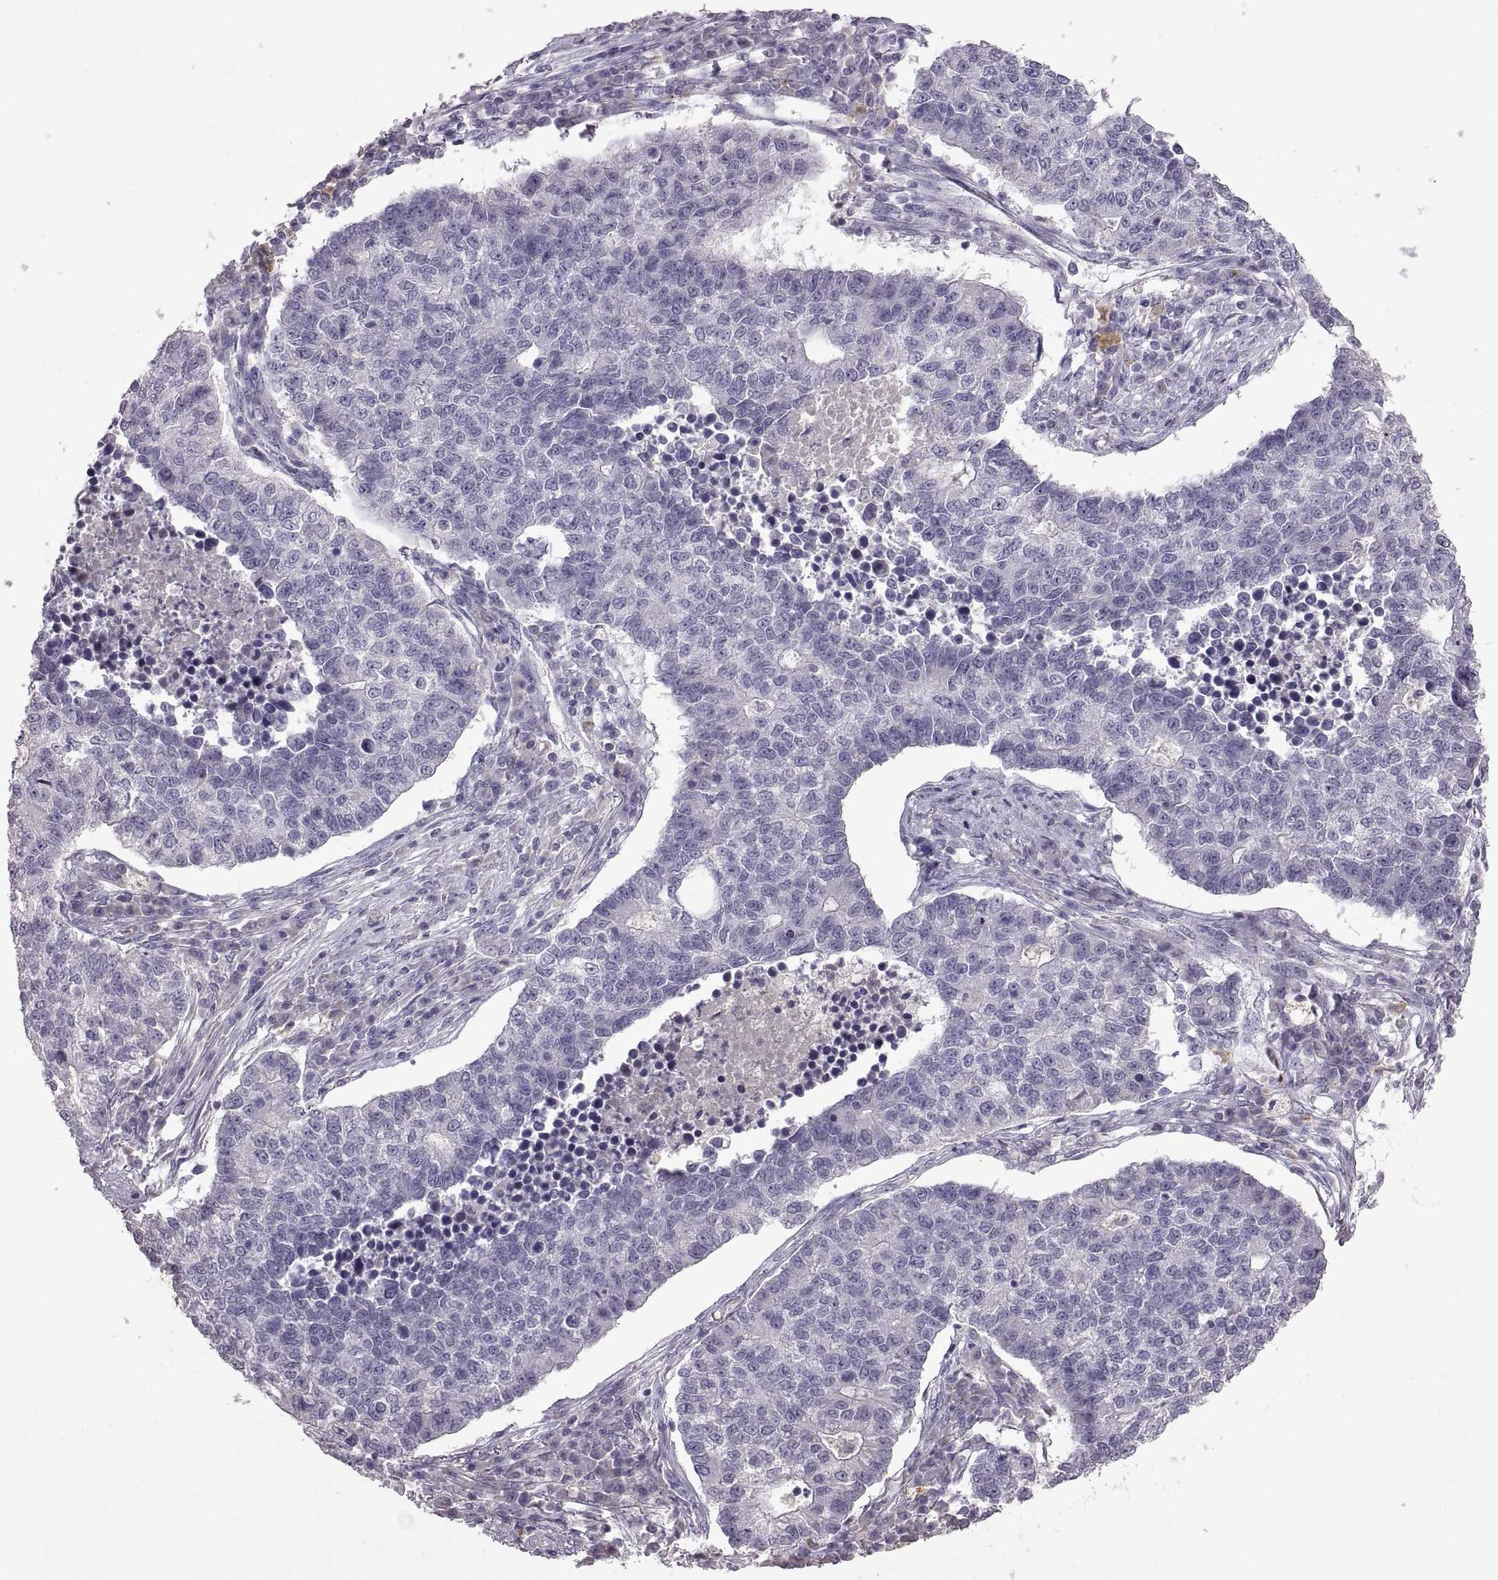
{"staining": {"intensity": "negative", "quantity": "none", "location": "none"}, "tissue": "lung cancer", "cell_type": "Tumor cells", "image_type": "cancer", "snomed": [{"axis": "morphology", "description": "Adenocarcinoma, NOS"}, {"axis": "topography", "description": "Lung"}], "caption": "Lung cancer (adenocarcinoma) stained for a protein using IHC reveals no expression tumor cells.", "gene": "DEFB136", "patient": {"sex": "male", "age": 57}}